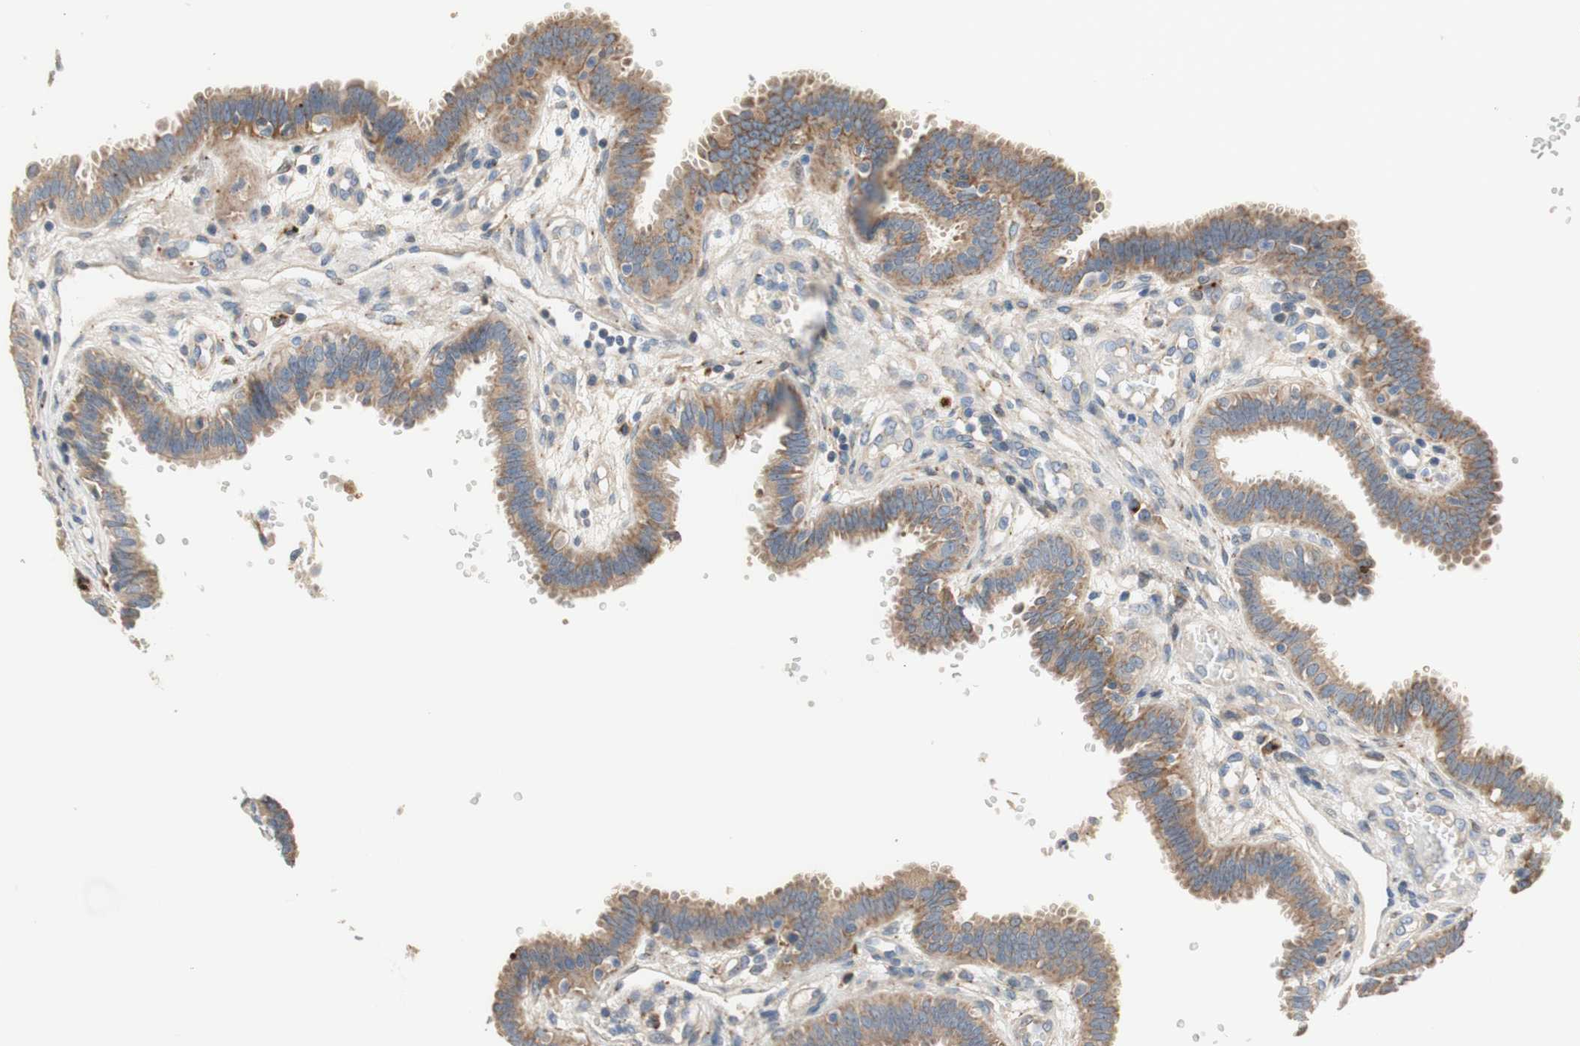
{"staining": {"intensity": "weak", "quantity": ">75%", "location": "cytoplasmic/membranous"}, "tissue": "fallopian tube", "cell_type": "Glandular cells", "image_type": "normal", "snomed": [{"axis": "morphology", "description": "Normal tissue, NOS"}, {"axis": "topography", "description": "Fallopian tube"}], "caption": "Immunohistochemistry (IHC) (DAB (3,3'-diaminobenzidine)) staining of unremarkable human fallopian tube reveals weak cytoplasmic/membranous protein positivity in approximately >75% of glandular cells. (DAB = brown stain, brightfield microscopy at high magnification).", "gene": "PTPN21", "patient": {"sex": "female", "age": 32}}